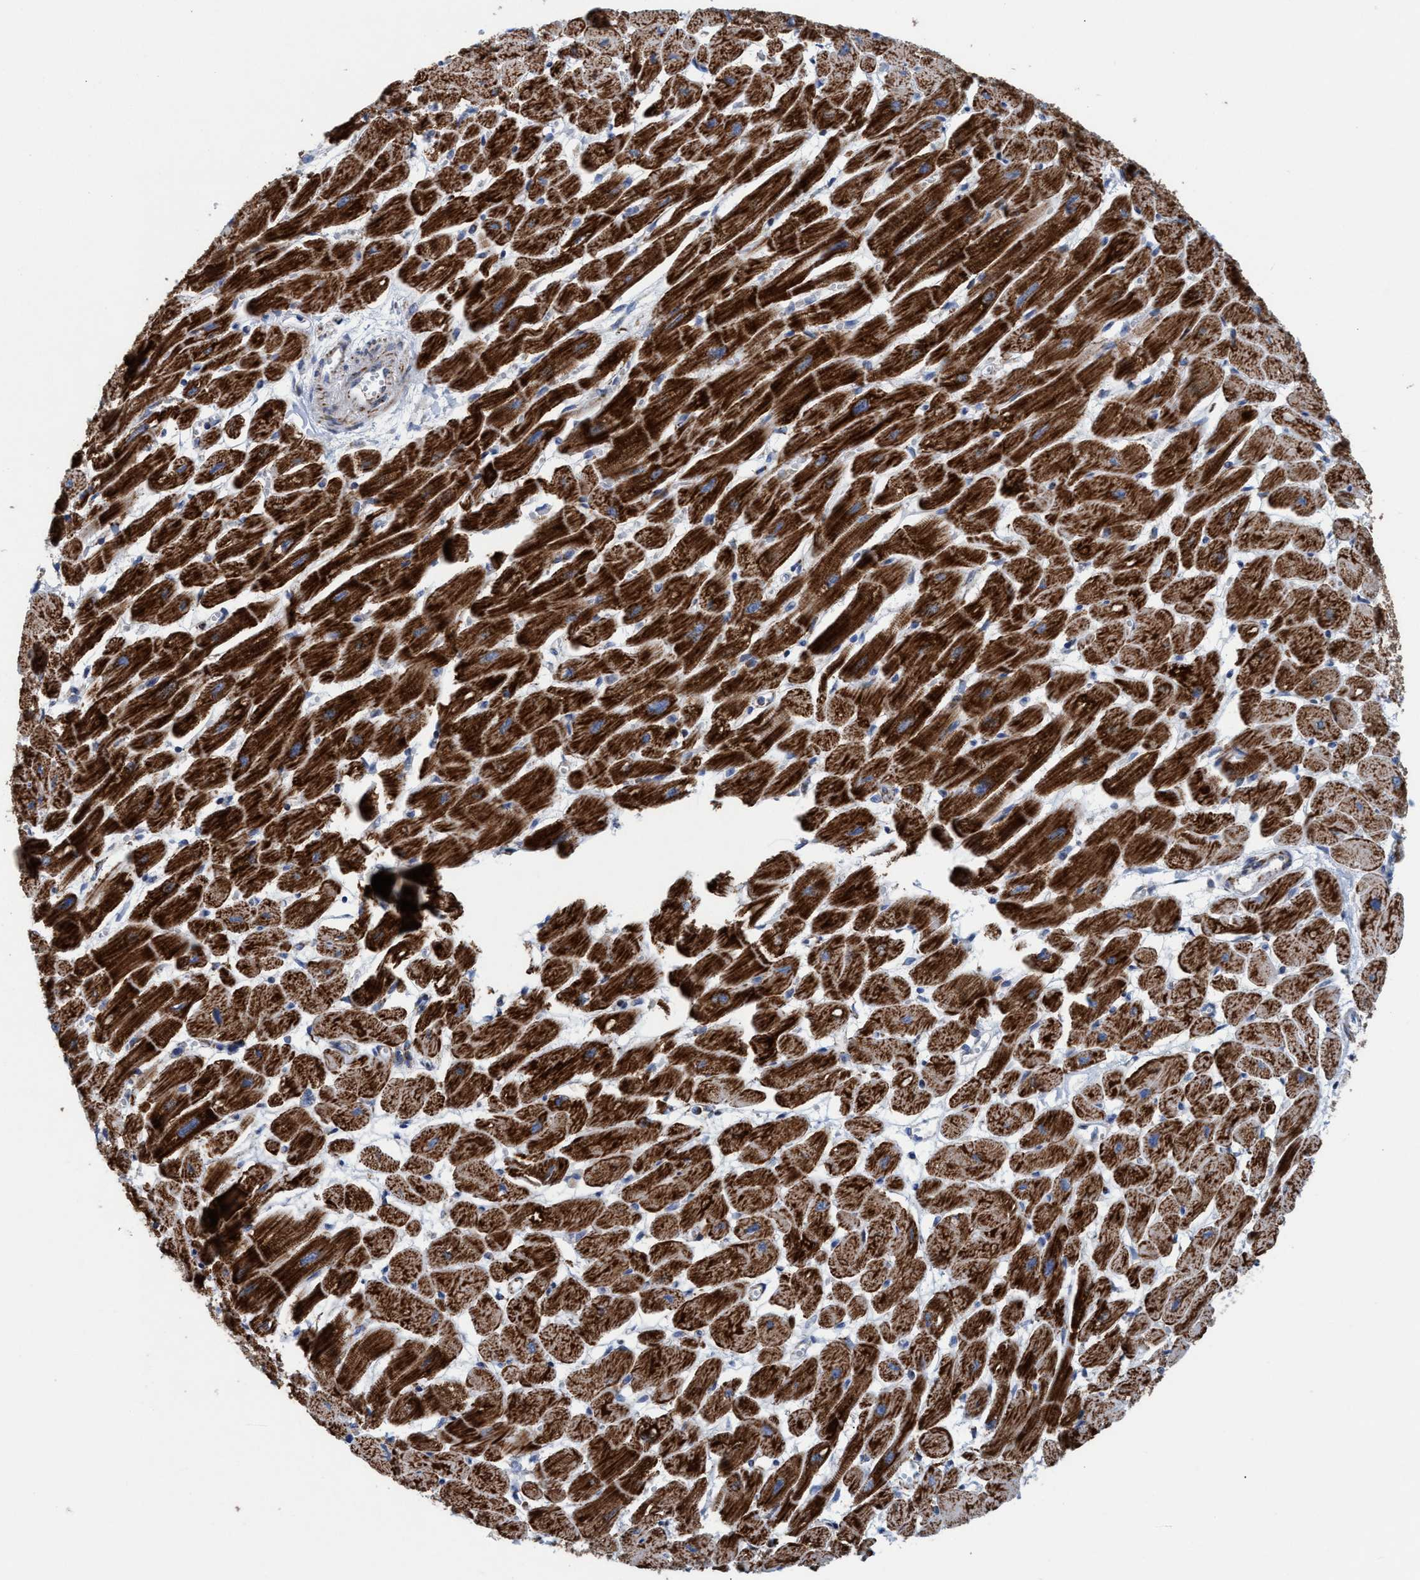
{"staining": {"intensity": "strong", "quantity": ">75%", "location": "cytoplasmic/membranous"}, "tissue": "heart muscle", "cell_type": "Cardiomyocytes", "image_type": "normal", "snomed": [{"axis": "morphology", "description": "Normal tissue, NOS"}, {"axis": "topography", "description": "Heart"}], "caption": "Cardiomyocytes show high levels of strong cytoplasmic/membranous staining in about >75% of cells in unremarkable heart muscle.", "gene": "GGA3", "patient": {"sex": "female", "age": 54}}